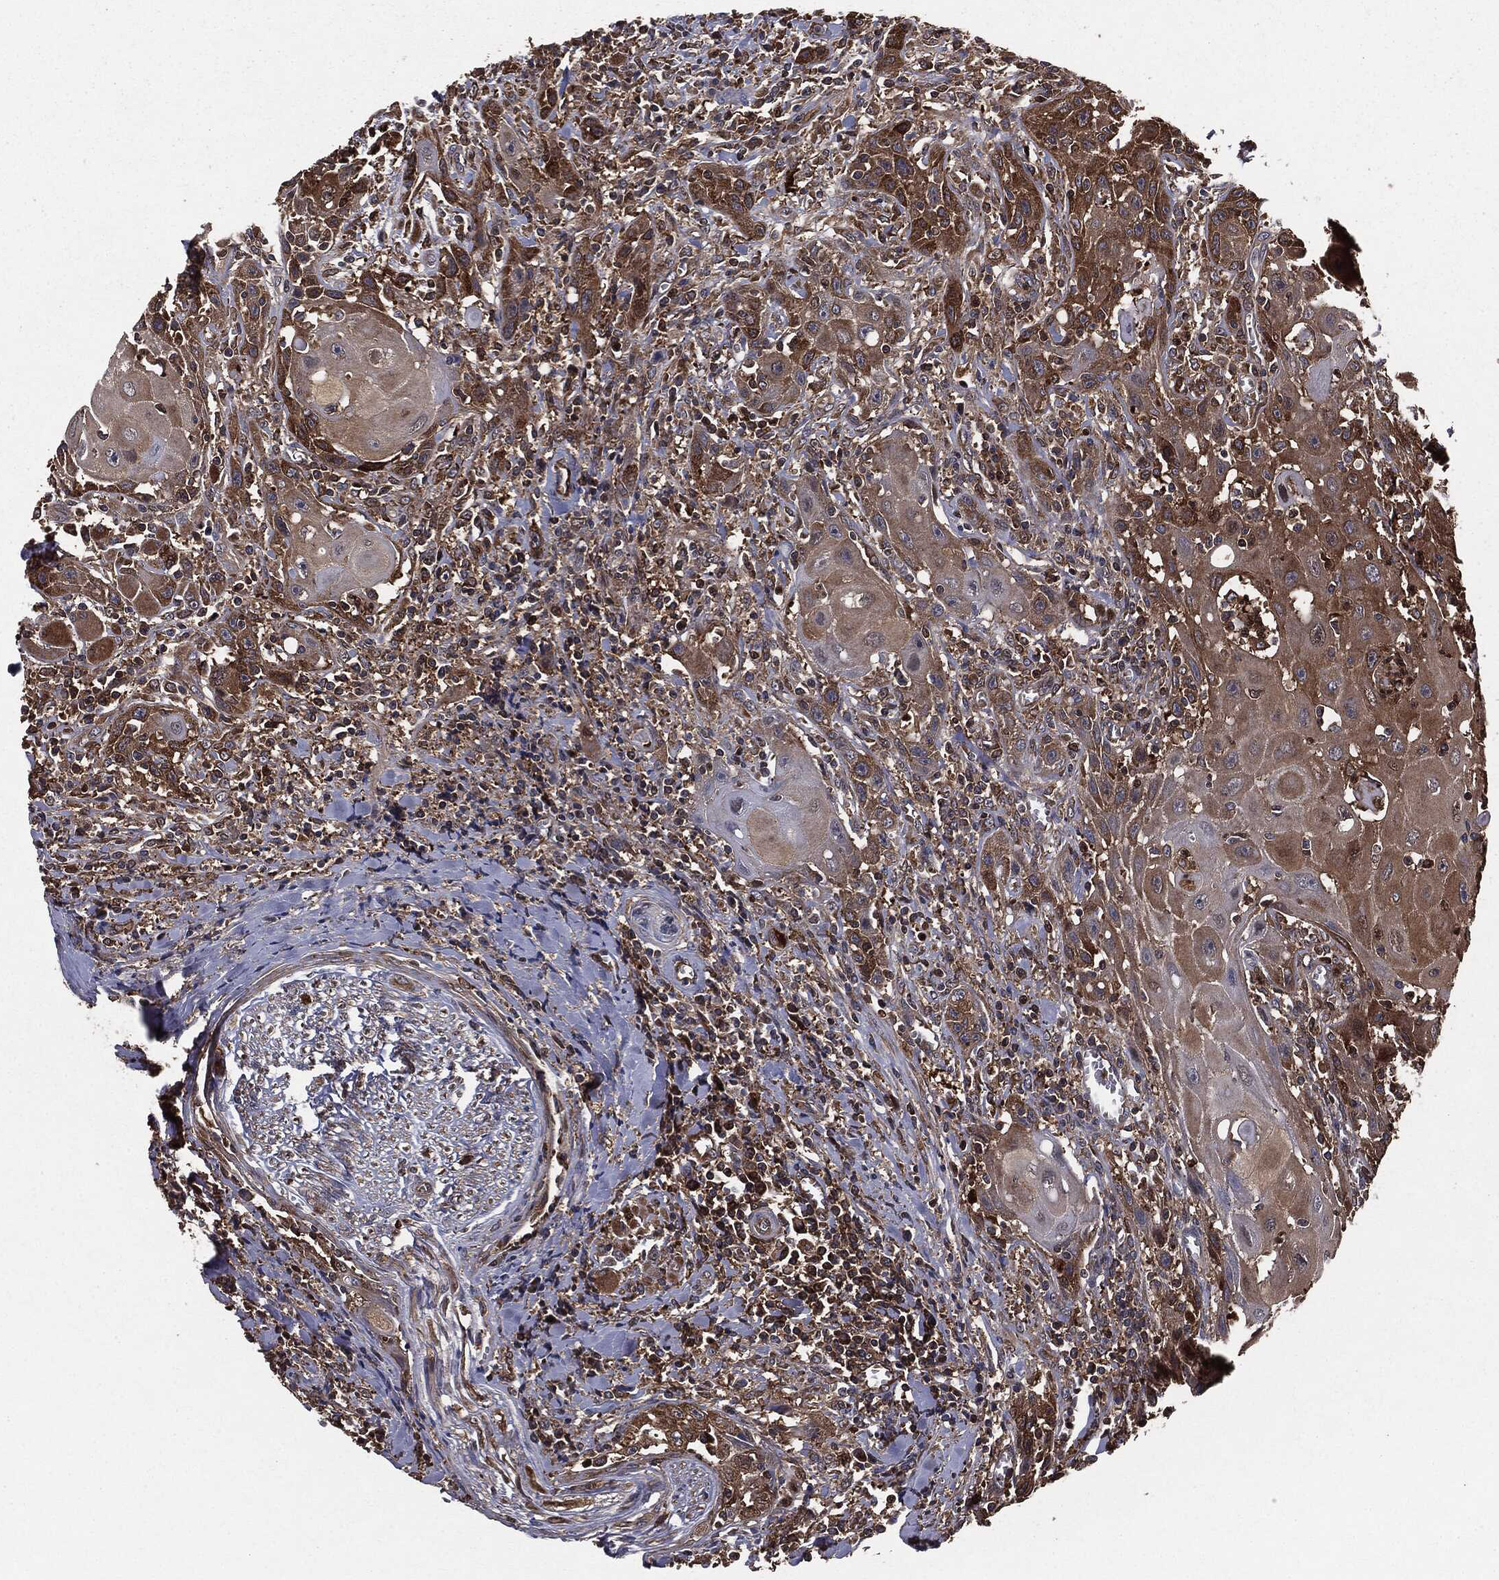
{"staining": {"intensity": "moderate", "quantity": ">75%", "location": "cytoplasmic/membranous"}, "tissue": "head and neck cancer", "cell_type": "Tumor cells", "image_type": "cancer", "snomed": [{"axis": "morphology", "description": "Normal tissue, NOS"}, {"axis": "morphology", "description": "Squamous cell carcinoma, NOS"}, {"axis": "topography", "description": "Oral tissue"}, {"axis": "topography", "description": "Head-Neck"}], "caption": "Brown immunohistochemical staining in squamous cell carcinoma (head and neck) shows moderate cytoplasmic/membranous staining in about >75% of tumor cells.", "gene": "GNB5", "patient": {"sex": "male", "age": 71}}